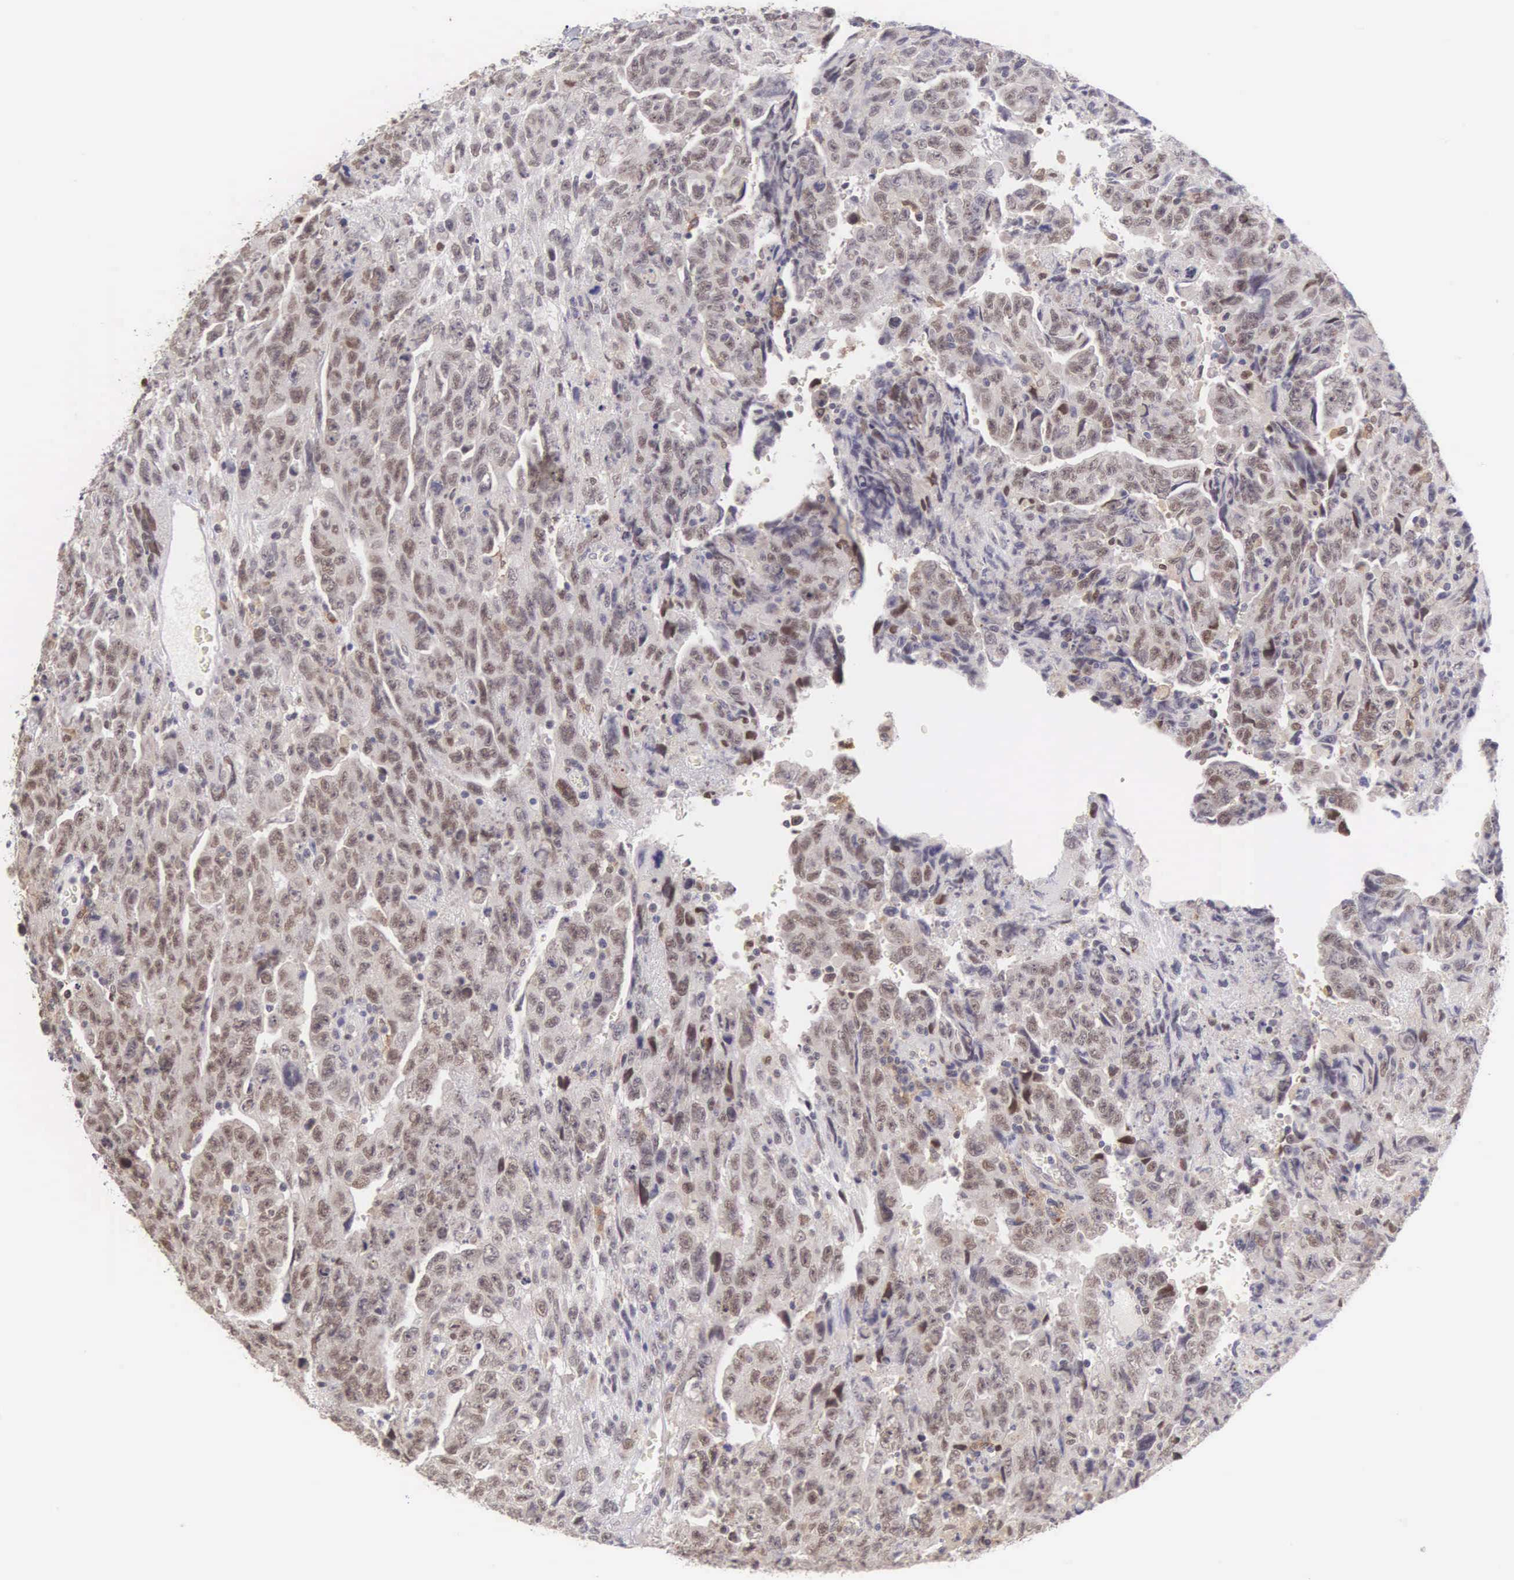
{"staining": {"intensity": "weak", "quantity": "25%-75%", "location": "nuclear"}, "tissue": "testis cancer", "cell_type": "Tumor cells", "image_type": "cancer", "snomed": [{"axis": "morphology", "description": "Carcinoma, Embryonal, NOS"}, {"axis": "topography", "description": "Testis"}], "caption": "Immunohistochemical staining of testis cancer (embryonal carcinoma) displays low levels of weak nuclear staining in about 25%-75% of tumor cells.", "gene": "GRK3", "patient": {"sex": "male", "age": 28}}